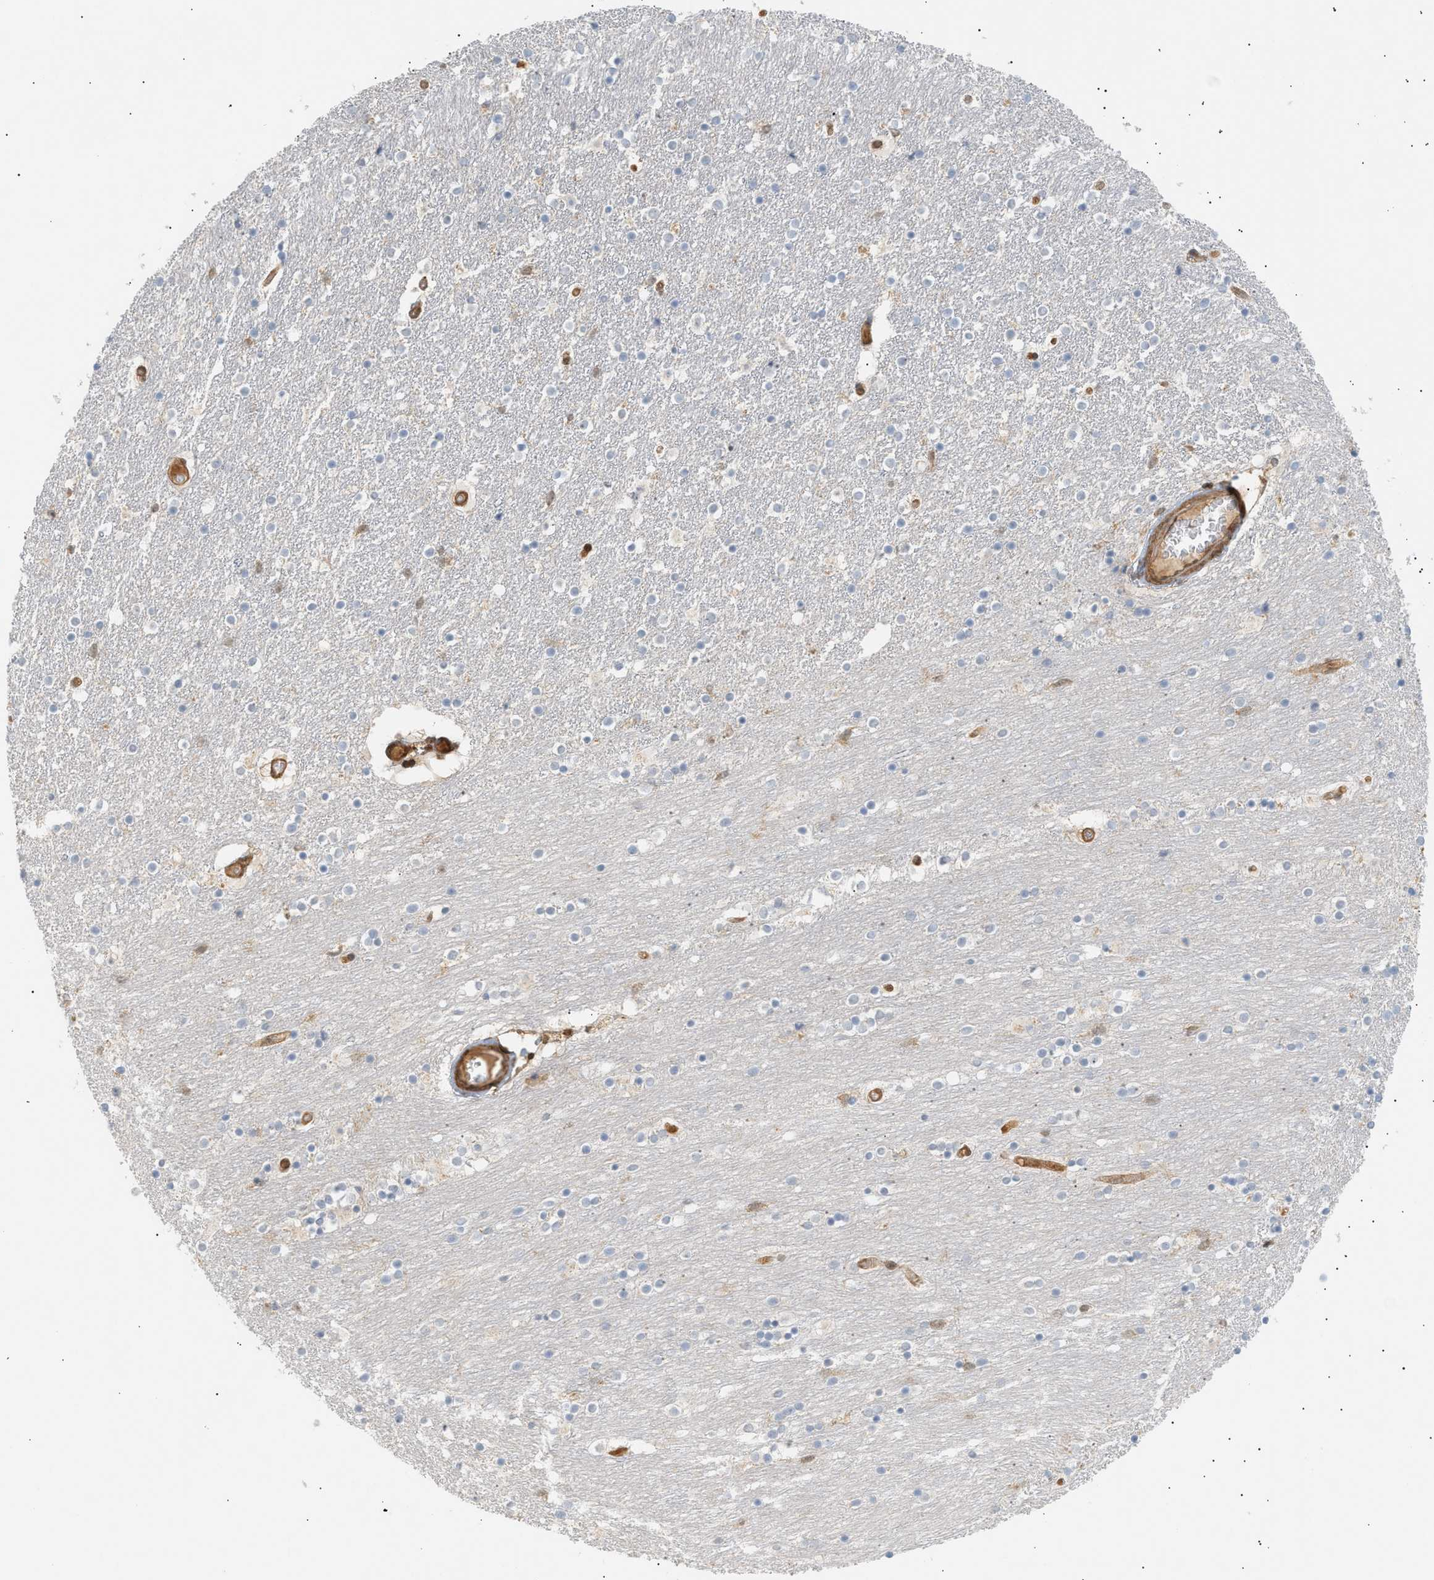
{"staining": {"intensity": "negative", "quantity": "none", "location": "none"}, "tissue": "caudate", "cell_type": "Glial cells", "image_type": "normal", "snomed": [{"axis": "morphology", "description": "Normal tissue, NOS"}, {"axis": "topography", "description": "Lateral ventricle wall"}], "caption": "IHC image of benign caudate: caudate stained with DAB reveals no significant protein positivity in glial cells.", "gene": "SHC1", "patient": {"sex": "female", "age": 54}}